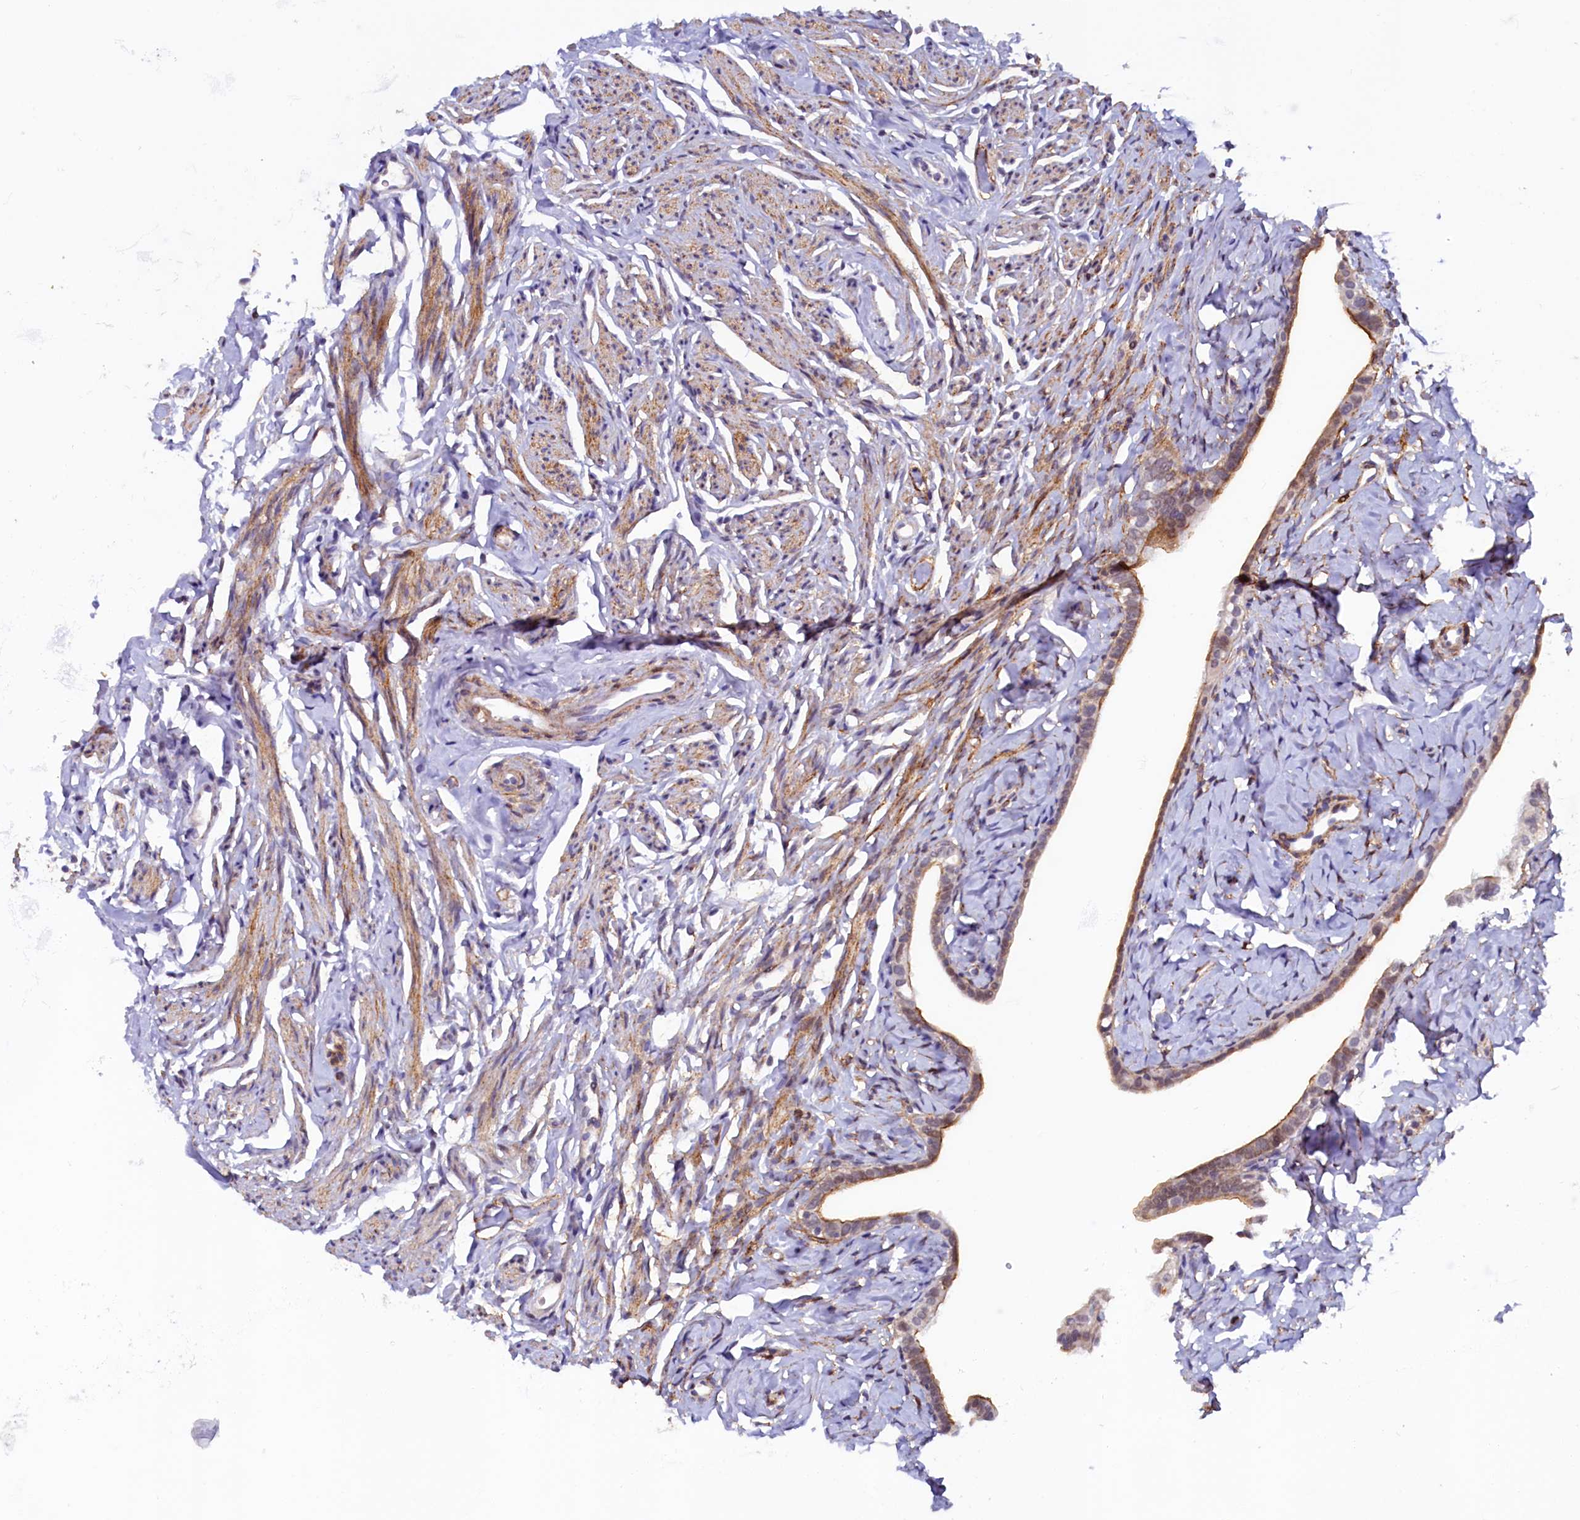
{"staining": {"intensity": "moderate", "quantity": "25%-75%", "location": "cytoplasmic/membranous,nuclear"}, "tissue": "fallopian tube", "cell_type": "Glandular cells", "image_type": "normal", "snomed": [{"axis": "morphology", "description": "Normal tissue, NOS"}, {"axis": "topography", "description": "Fallopian tube"}], "caption": "Protein staining displays moderate cytoplasmic/membranous,nuclear expression in about 25%-75% of glandular cells in unremarkable fallopian tube. The protein is shown in brown color, while the nuclei are stained blue.", "gene": "PACSIN3", "patient": {"sex": "female", "age": 66}}